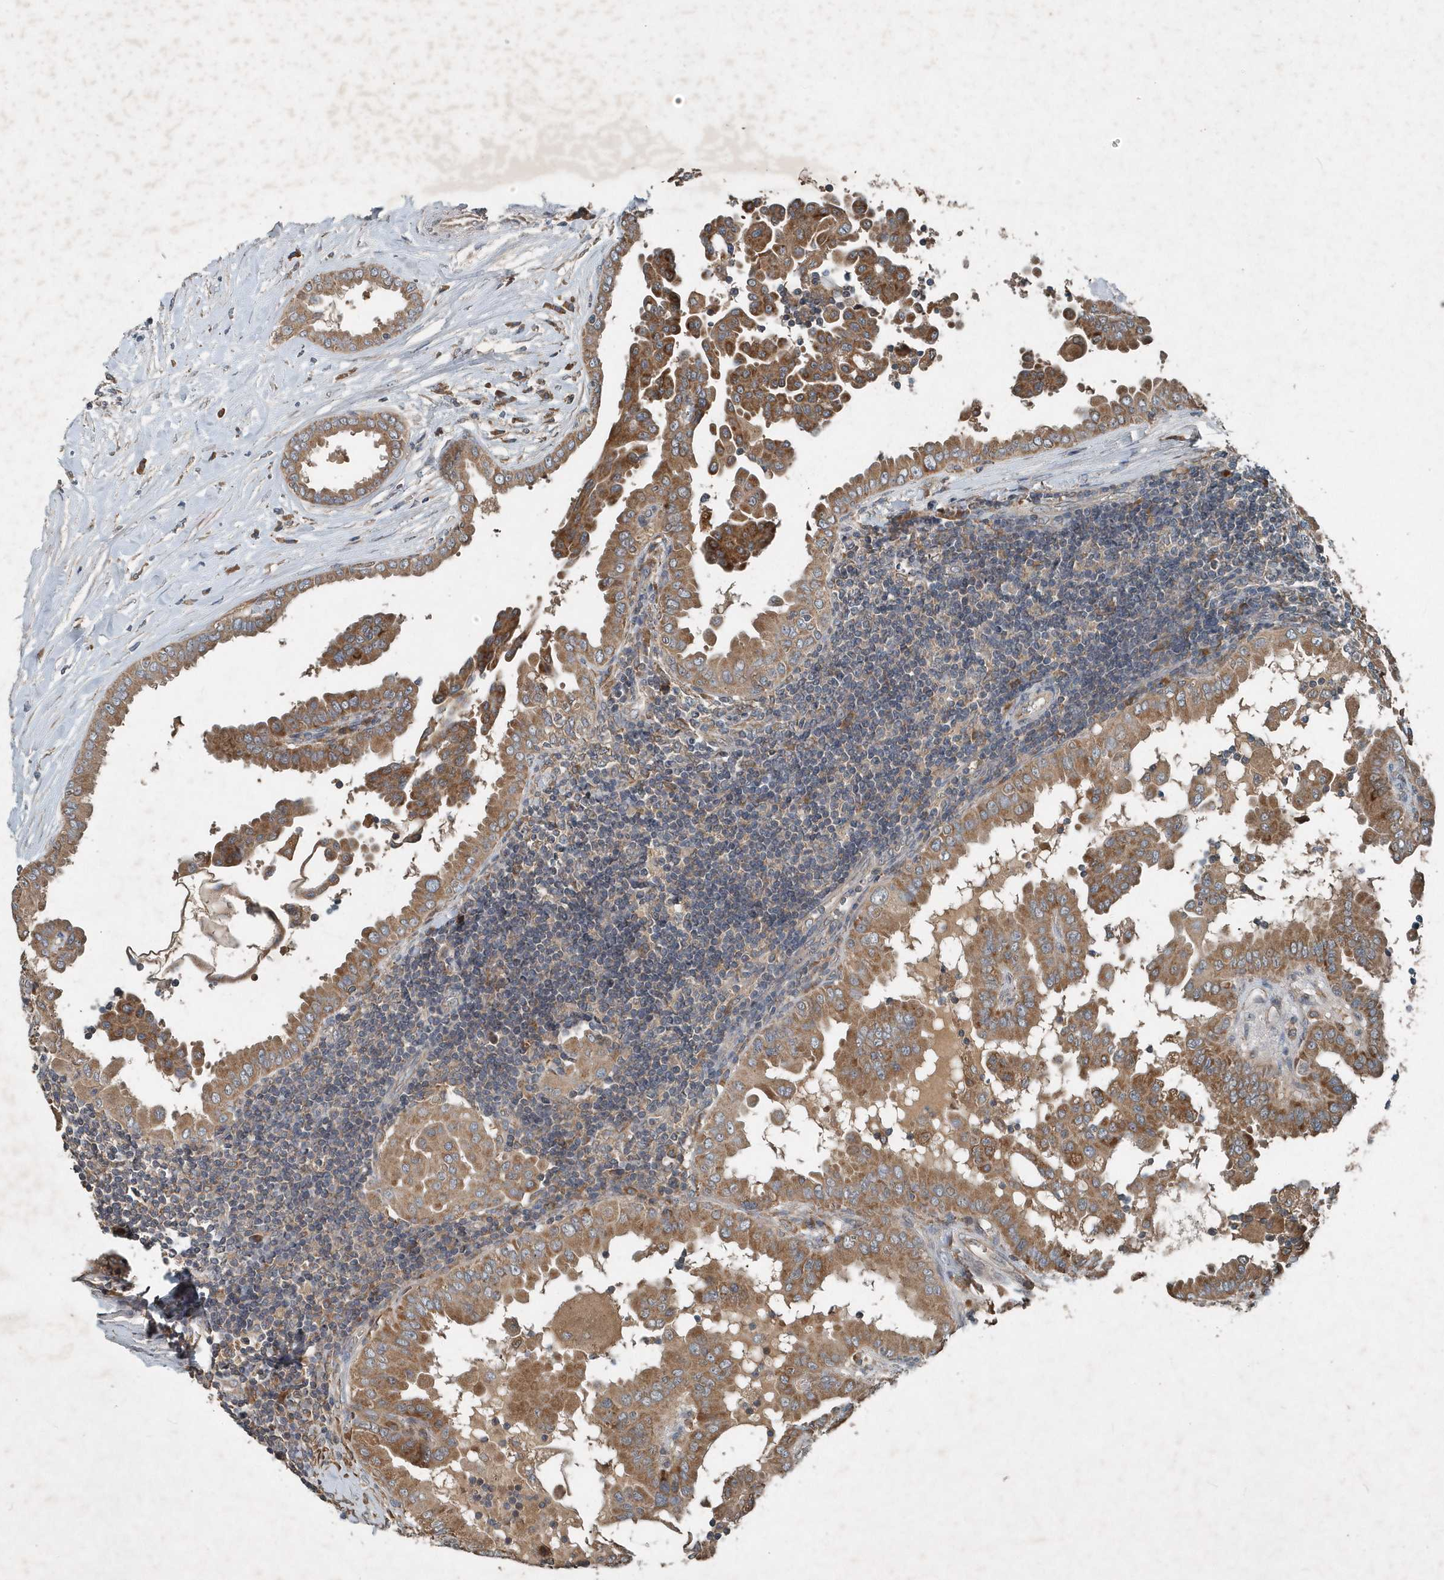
{"staining": {"intensity": "moderate", "quantity": ">75%", "location": "cytoplasmic/membranous"}, "tissue": "thyroid cancer", "cell_type": "Tumor cells", "image_type": "cancer", "snomed": [{"axis": "morphology", "description": "Papillary adenocarcinoma, NOS"}, {"axis": "topography", "description": "Thyroid gland"}], "caption": "A micrograph of human thyroid cancer stained for a protein shows moderate cytoplasmic/membranous brown staining in tumor cells.", "gene": "SCFD2", "patient": {"sex": "male", "age": 33}}